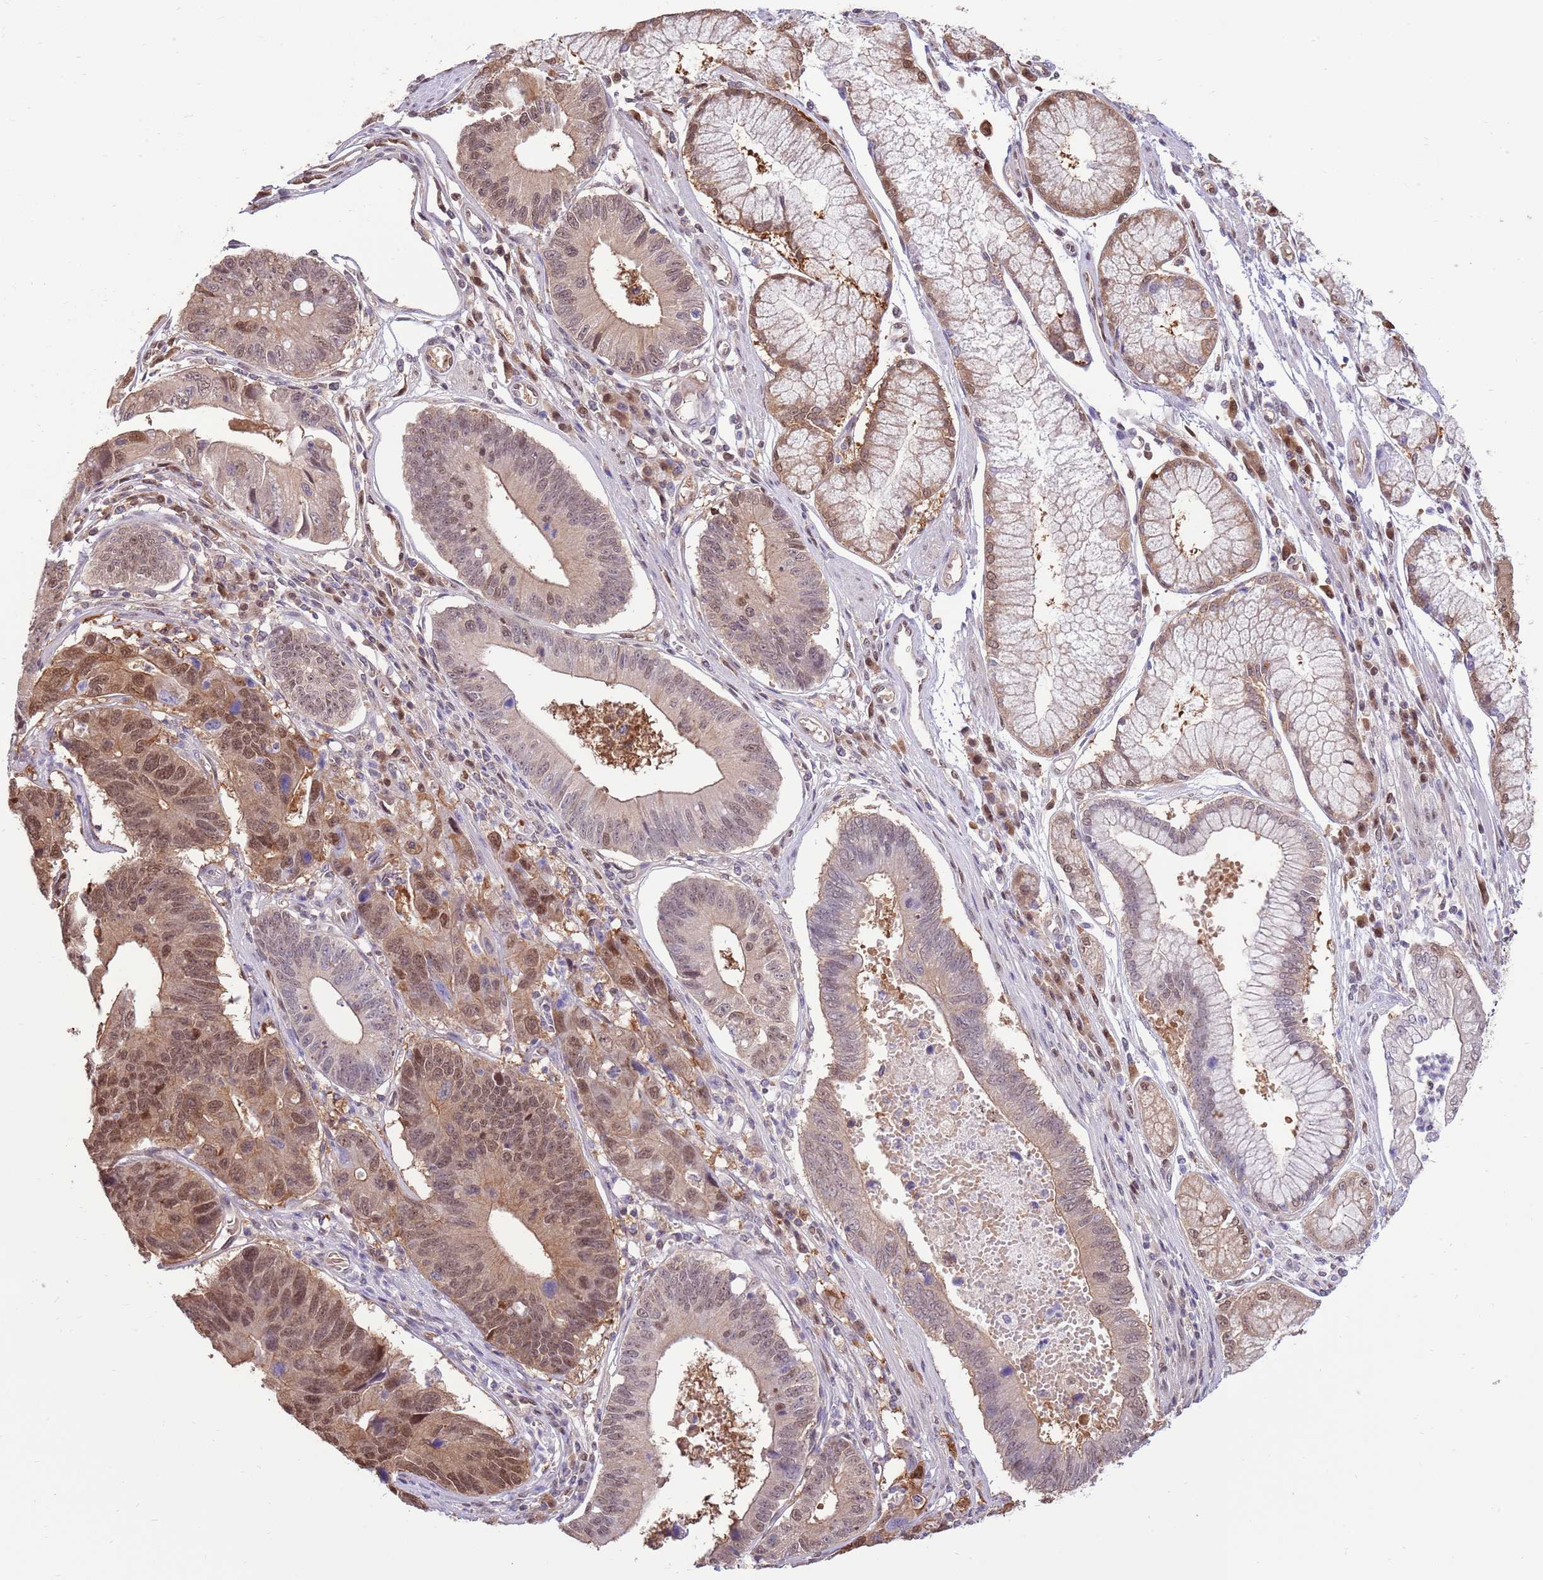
{"staining": {"intensity": "moderate", "quantity": ">75%", "location": "cytoplasmic/membranous,nuclear"}, "tissue": "stomach cancer", "cell_type": "Tumor cells", "image_type": "cancer", "snomed": [{"axis": "morphology", "description": "Adenocarcinoma, NOS"}, {"axis": "topography", "description": "Stomach"}], "caption": "IHC histopathology image of stomach cancer (adenocarcinoma) stained for a protein (brown), which shows medium levels of moderate cytoplasmic/membranous and nuclear staining in about >75% of tumor cells.", "gene": "NSFL1C", "patient": {"sex": "male", "age": 59}}